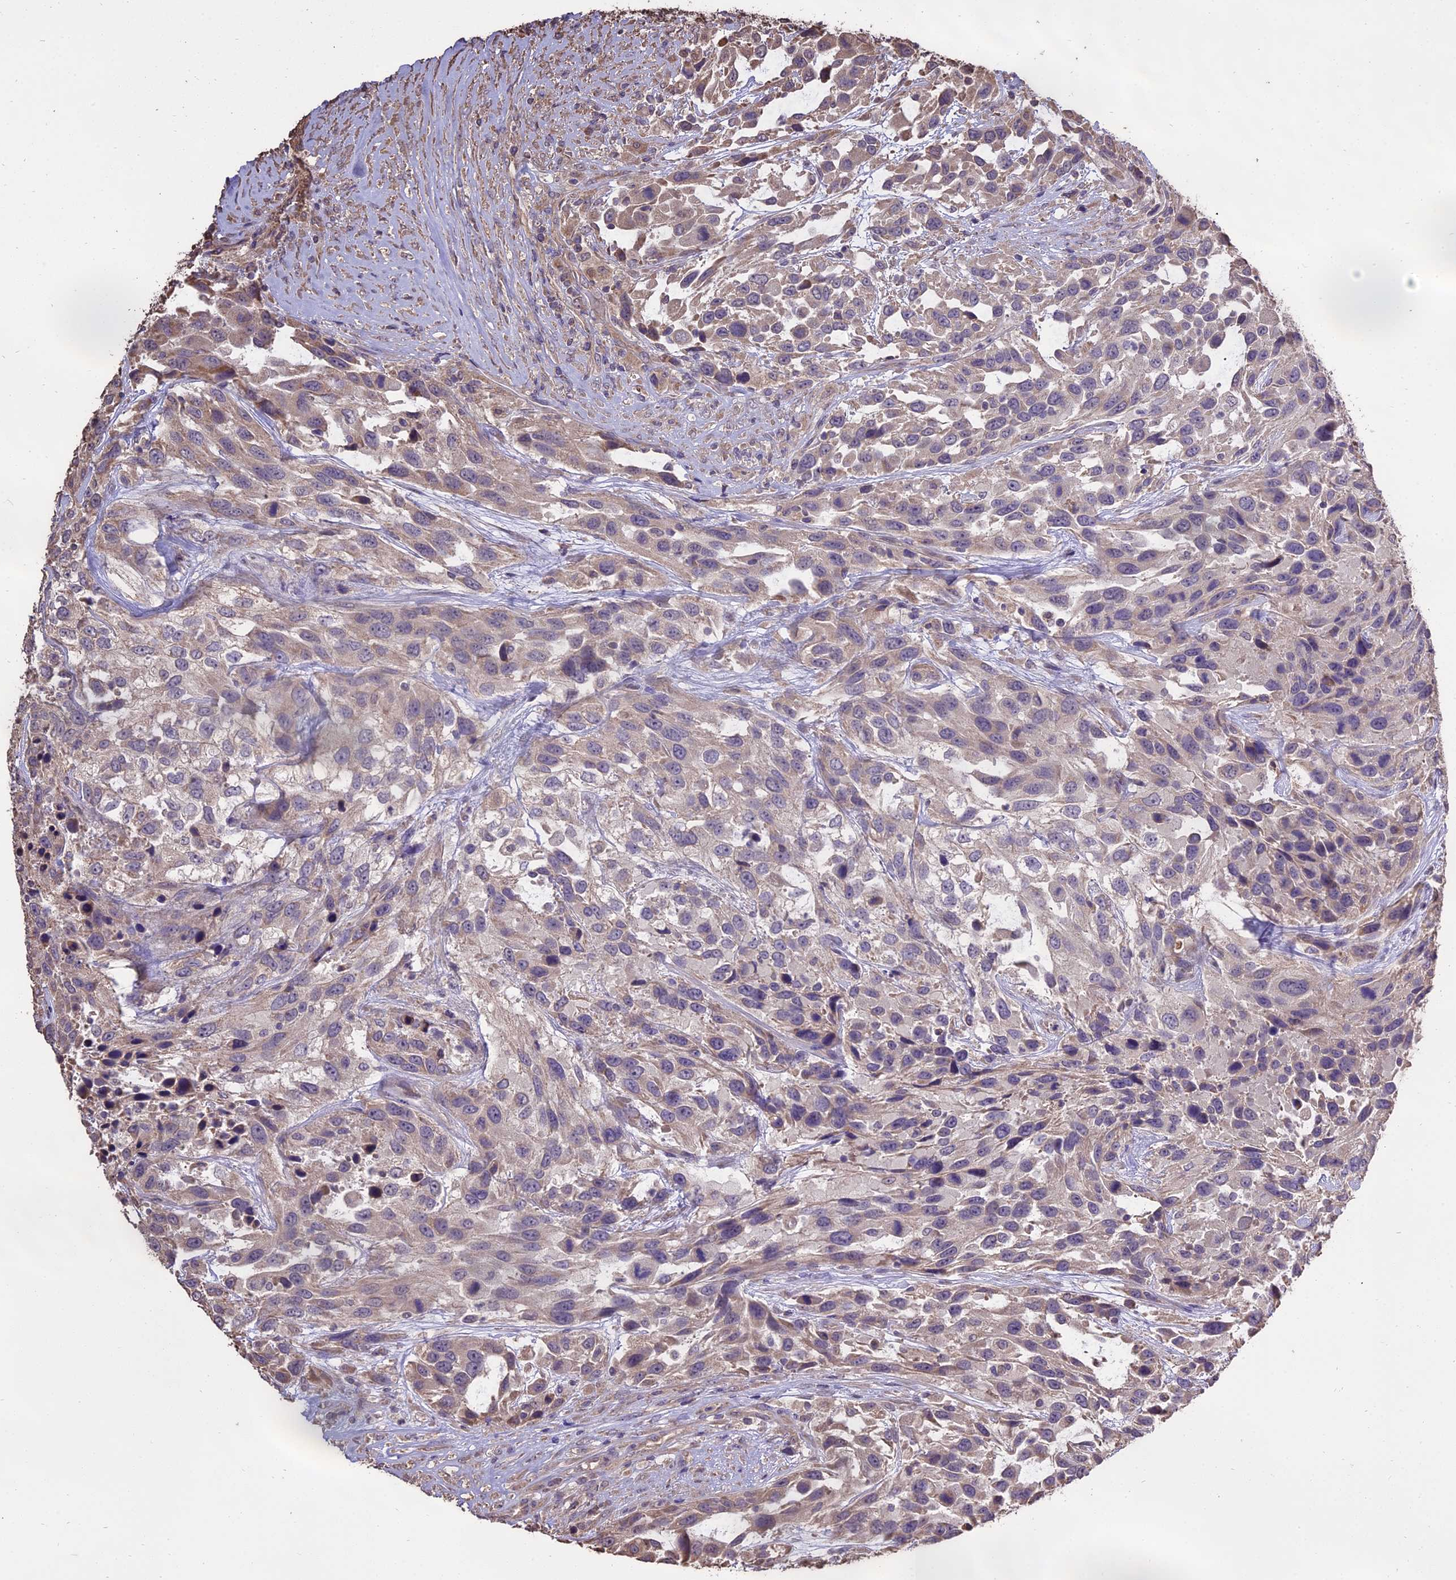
{"staining": {"intensity": "negative", "quantity": "none", "location": "none"}, "tissue": "urothelial cancer", "cell_type": "Tumor cells", "image_type": "cancer", "snomed": [{"axis": "morphology", "description": "Urothelial carcinoma, High grade"}, {"axis": "topography", "description": "Urinary bladder"}], "caption": "DAB (3,3'-diaminobenzidine) immunohistochemical staining of urothelial cancer reveals no significant expression in tumor cells.", "gene": "PGPEP1L", "patient": {"sex": "female", "age": 70}}